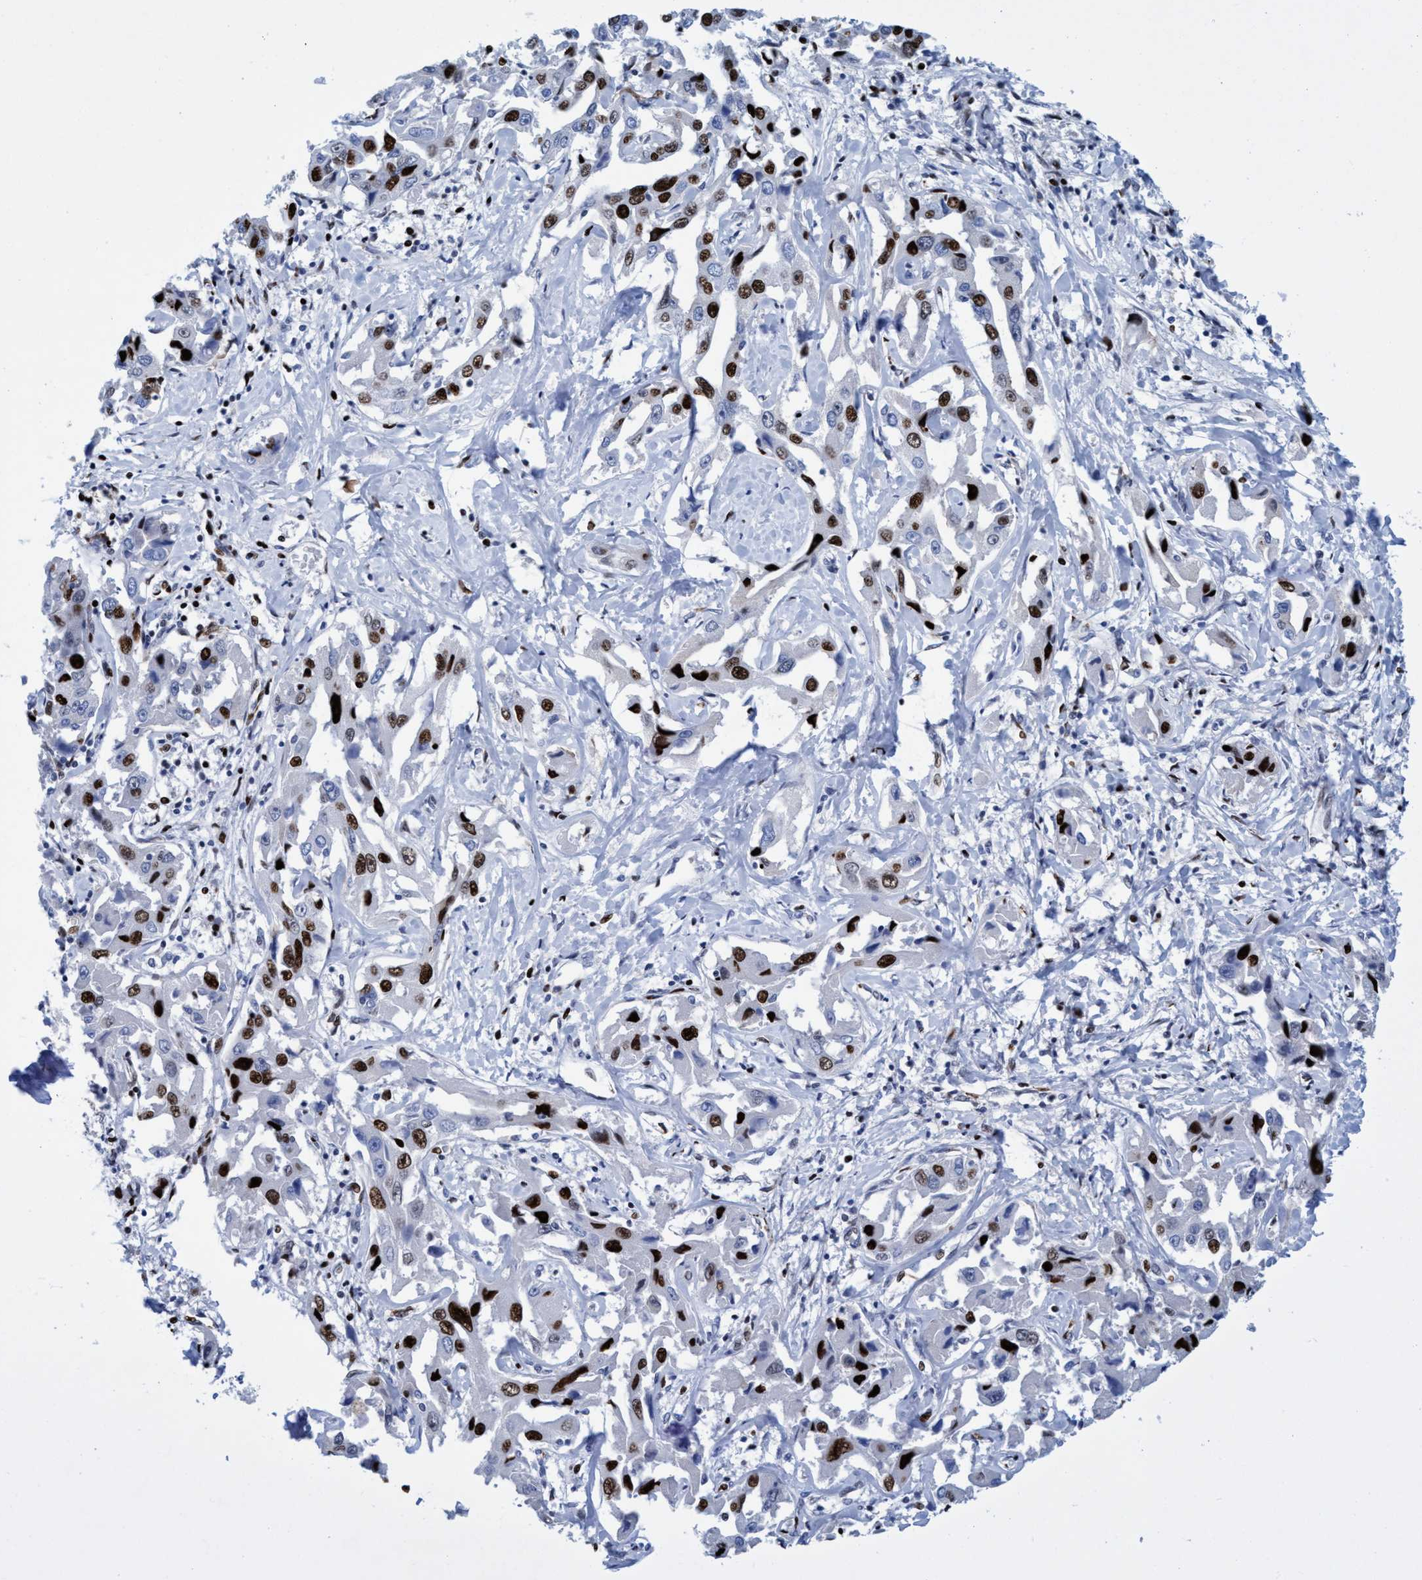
{"staining": {"intensity": "strong", "quantity": ">75%", "location": "nuclear"}, "tissue": "liver cancer", "cell_type": "Tumor cells", "image_type": "cancer", "snomed": [{"axis": "morphology", "description": "Cholangiocarcinoma"}, {"axis": "topography", "description": "Liver"}], "caption": "Cholangiocarcinoma (liver) stained with a protein marker shows strong staining in tumor cells.", "gene": "R3HCC1", "patient": {"sex": "male", "age": 59}}